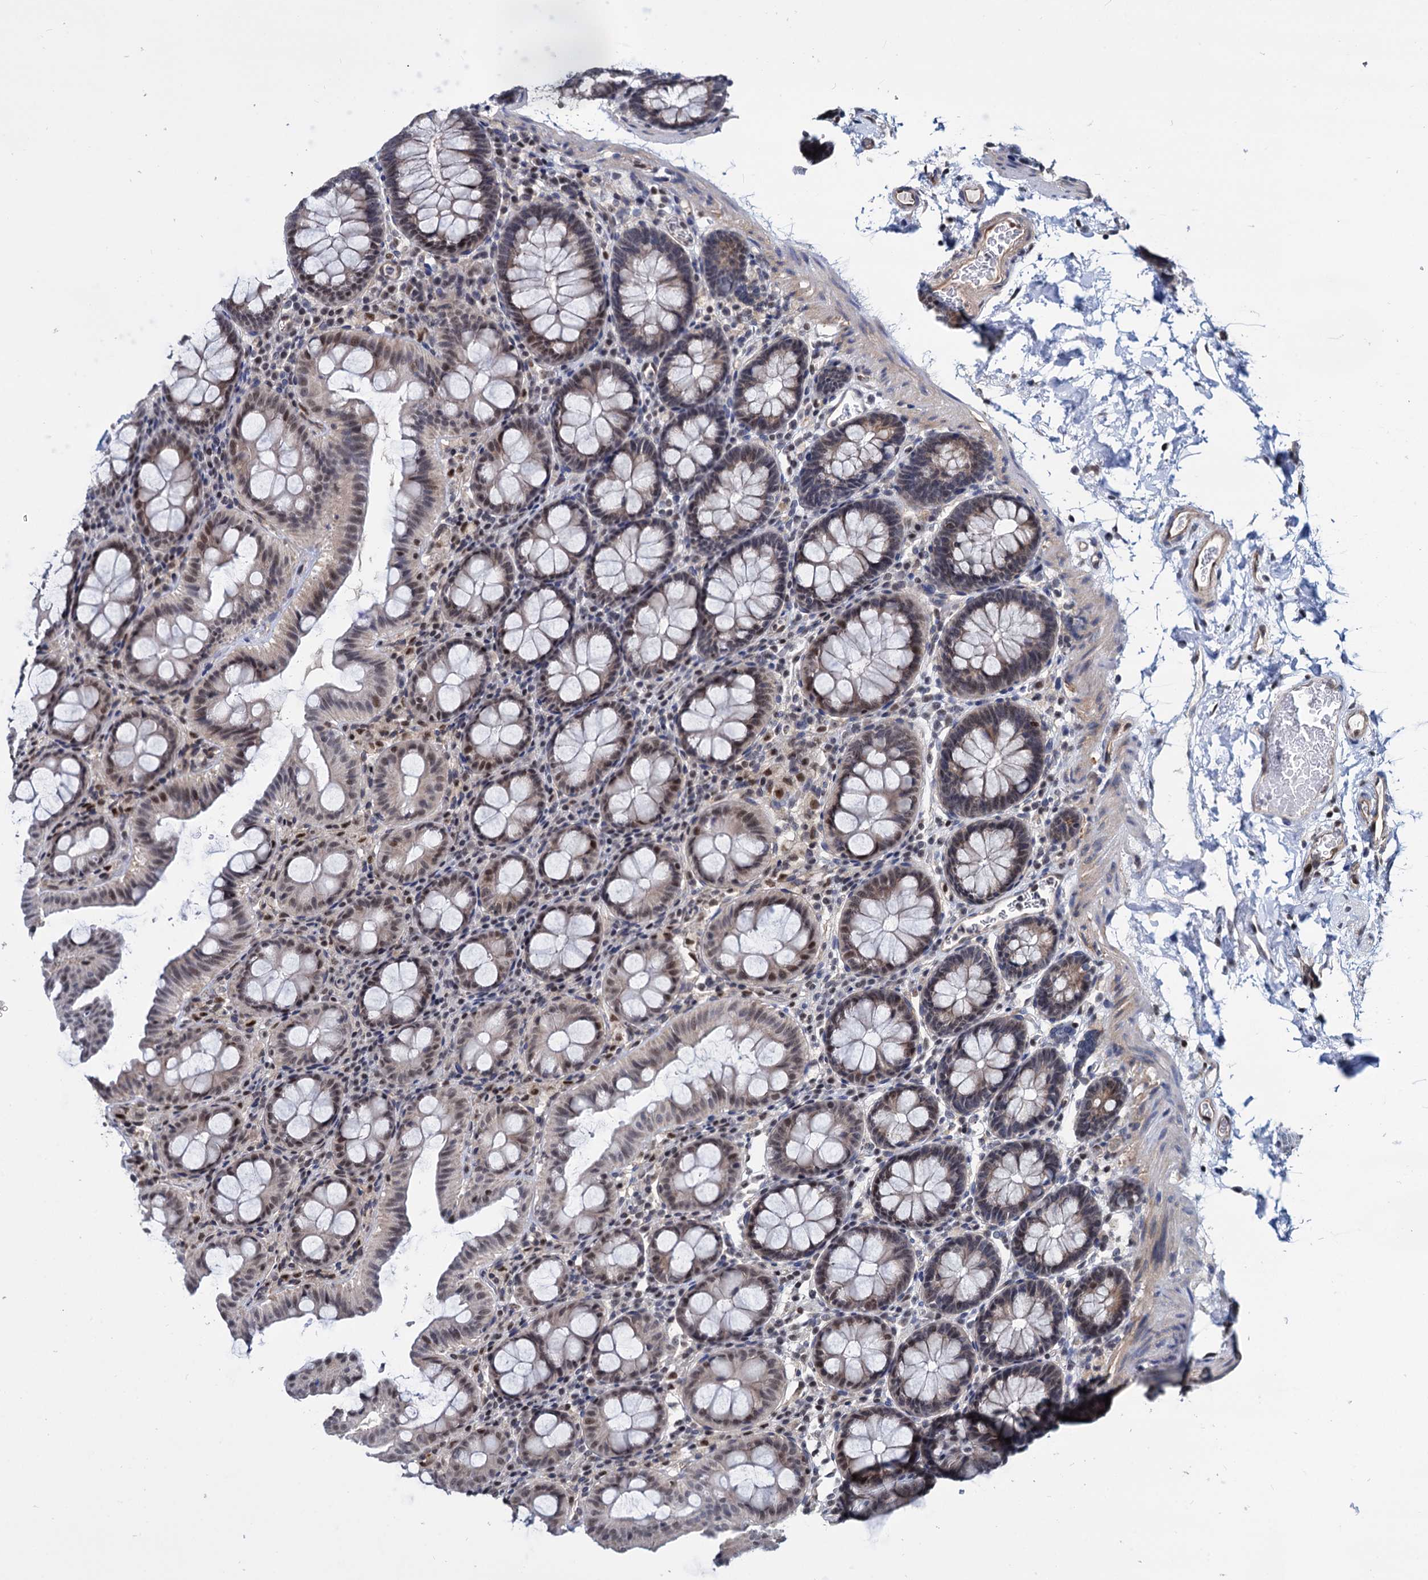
{"staining": {"intensity": "moderate", "quantity": "25%-75%", "location": "cytoplasmic/membranous,nuclear"}, "tissue": "colon", "cell_type": "Endothelial cells", "image_type": "normal", "snomed": [{"axis": "morphology", "description": "Normal tissue, NOS"}, {"axis": "topography", "description": "Colon"}], "caption": "Immunohistochemistry (IHC) (DAB) staining of benign colon displays moderate cytoplasmic/membranous,nuclear protein positivity in about 25%-75% of endothelial cells.", "gene": "UBLCP1", "patient": {"sex": "male", "age": 75}}